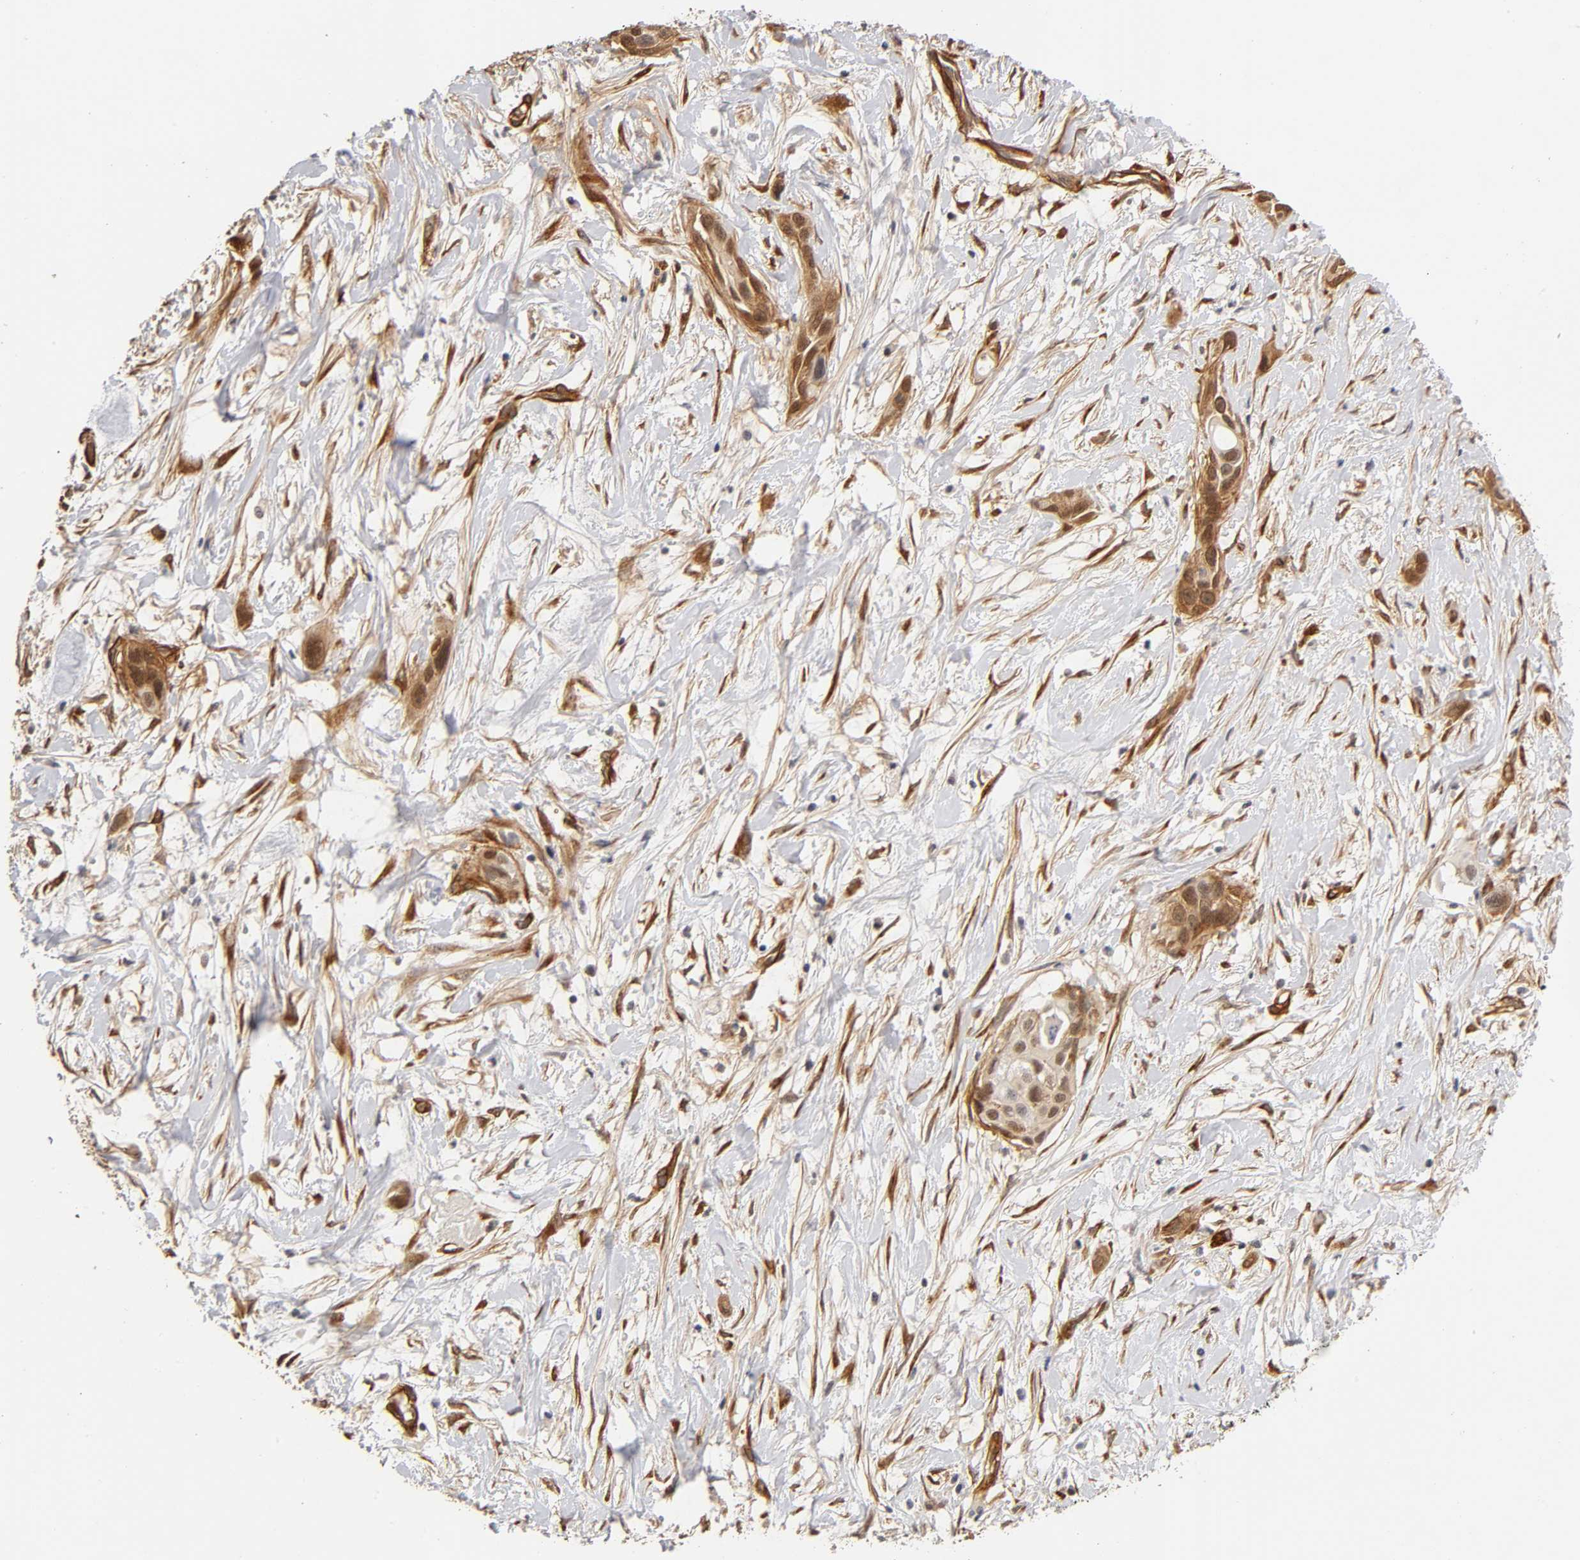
{"staining": {"intensity": "weak", "quantity": "25%-75%", "location": "cytoplasmic/membranous"}, "tissue": "pancreatic cancer", "cell_type": "Tumor cells", "image_type": "cancer", "snomed": [{"axis": "morphology", "description": "Adenocarcinoma, NOS"}, {"axis": "topography", "description": "Pancreas"}], "caption": "Pancreatic adenocarcinoma stained with immunohistochemistry displays weak cytoplasmic/membranous staining in approximately 25%-75% of tumor cells.", "gene": "LAMB1", "patient": {"sex": "female", "age": 60}}